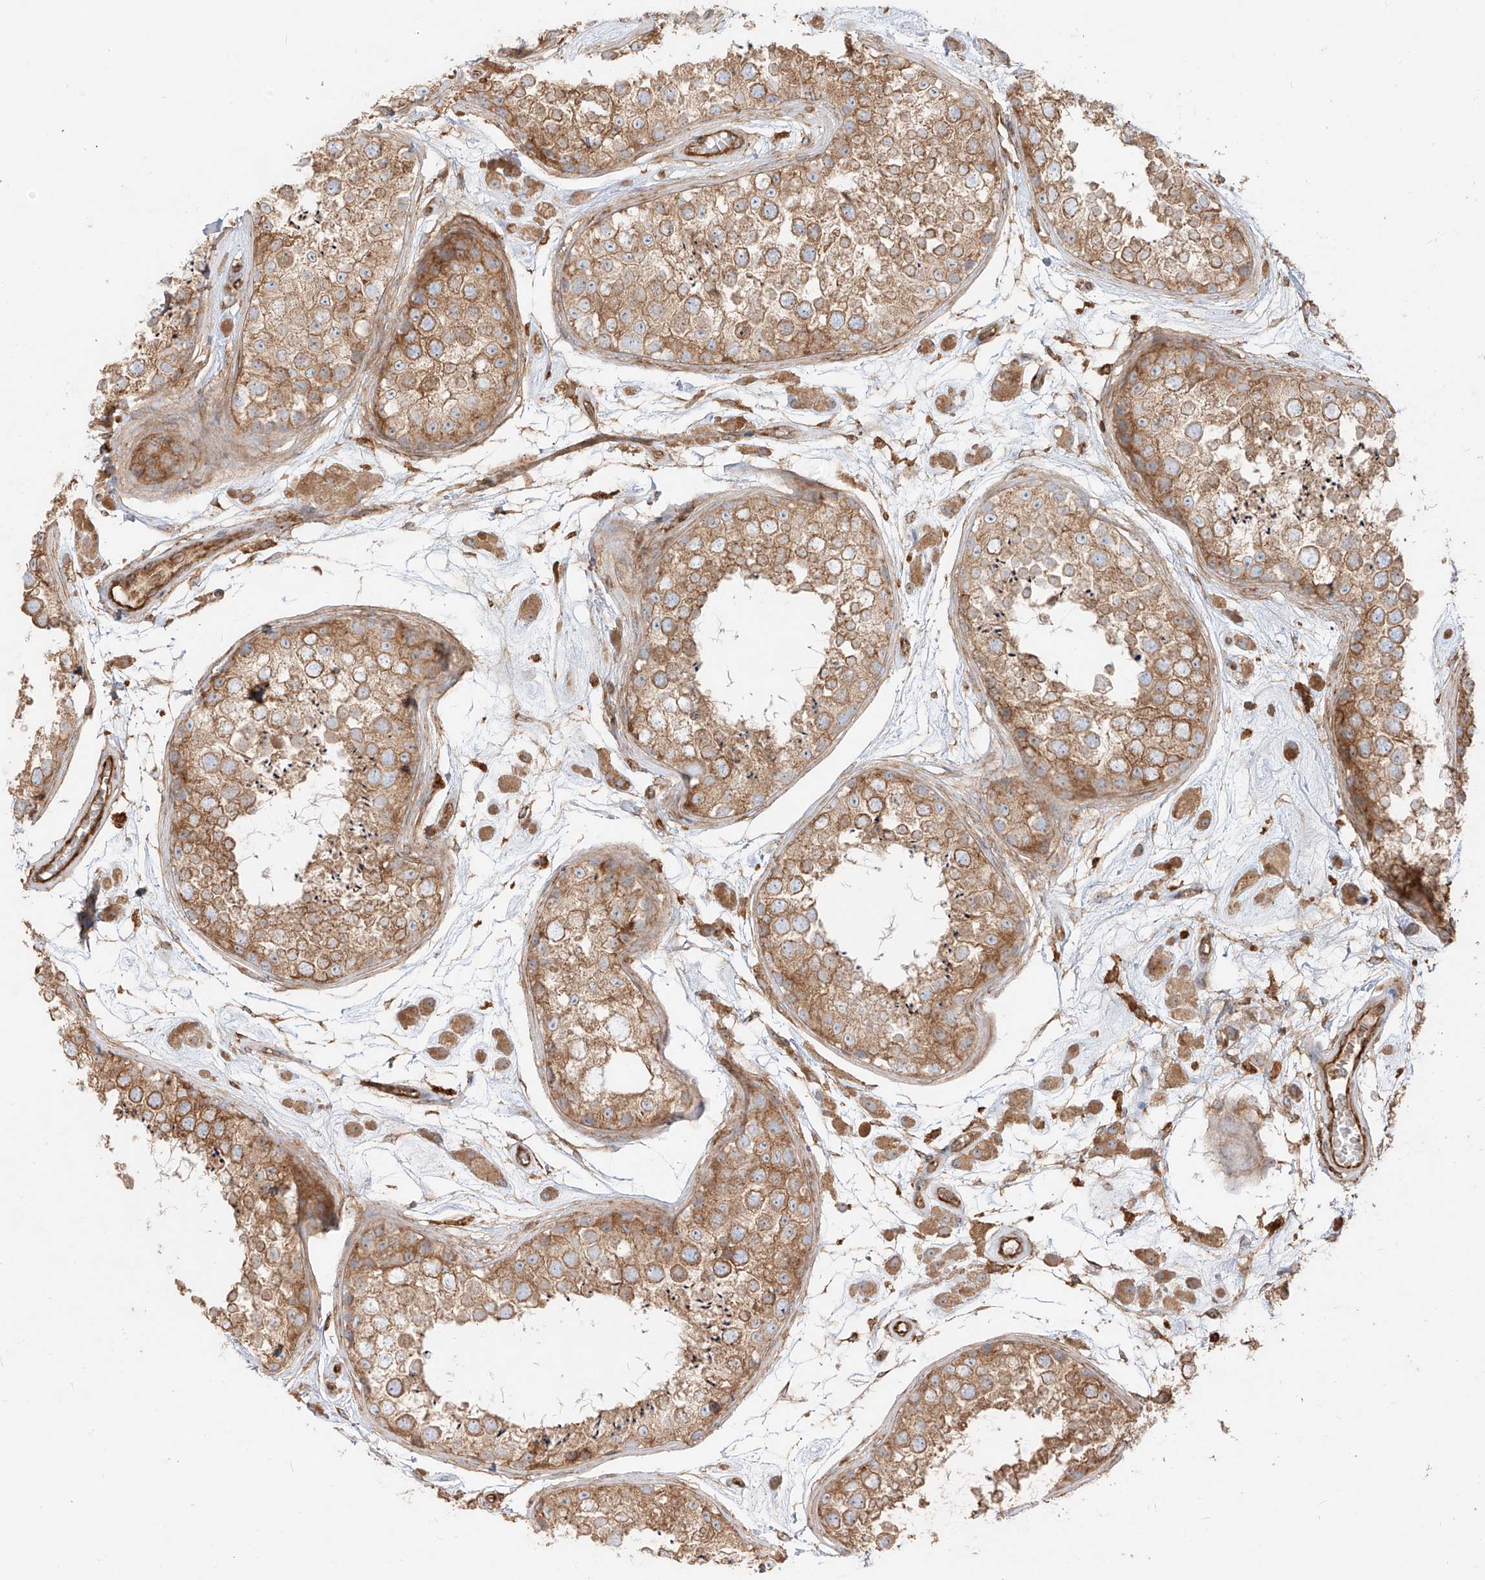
{"staining": {"intensity": "moderate", "quantity": ">75%", "location": "cytoplasmic/membranous"}, "tissue": "testis", "cell_type": "Cells in seminiferous ducts", "image_type": "normal", "snomed": [{"axis": "morphology", "description": "Normal tissue, NOS"}, {"axis": "topography", "description": "Testis"}], "caption": "Immunohistochemical staining of normal human testis displays moderate cytoplasmic/membranous protein staining in about >75% of cells in seminiferous ducts.", "gene": "SNX9", "patient": {"sex": "male", "age": 25}}